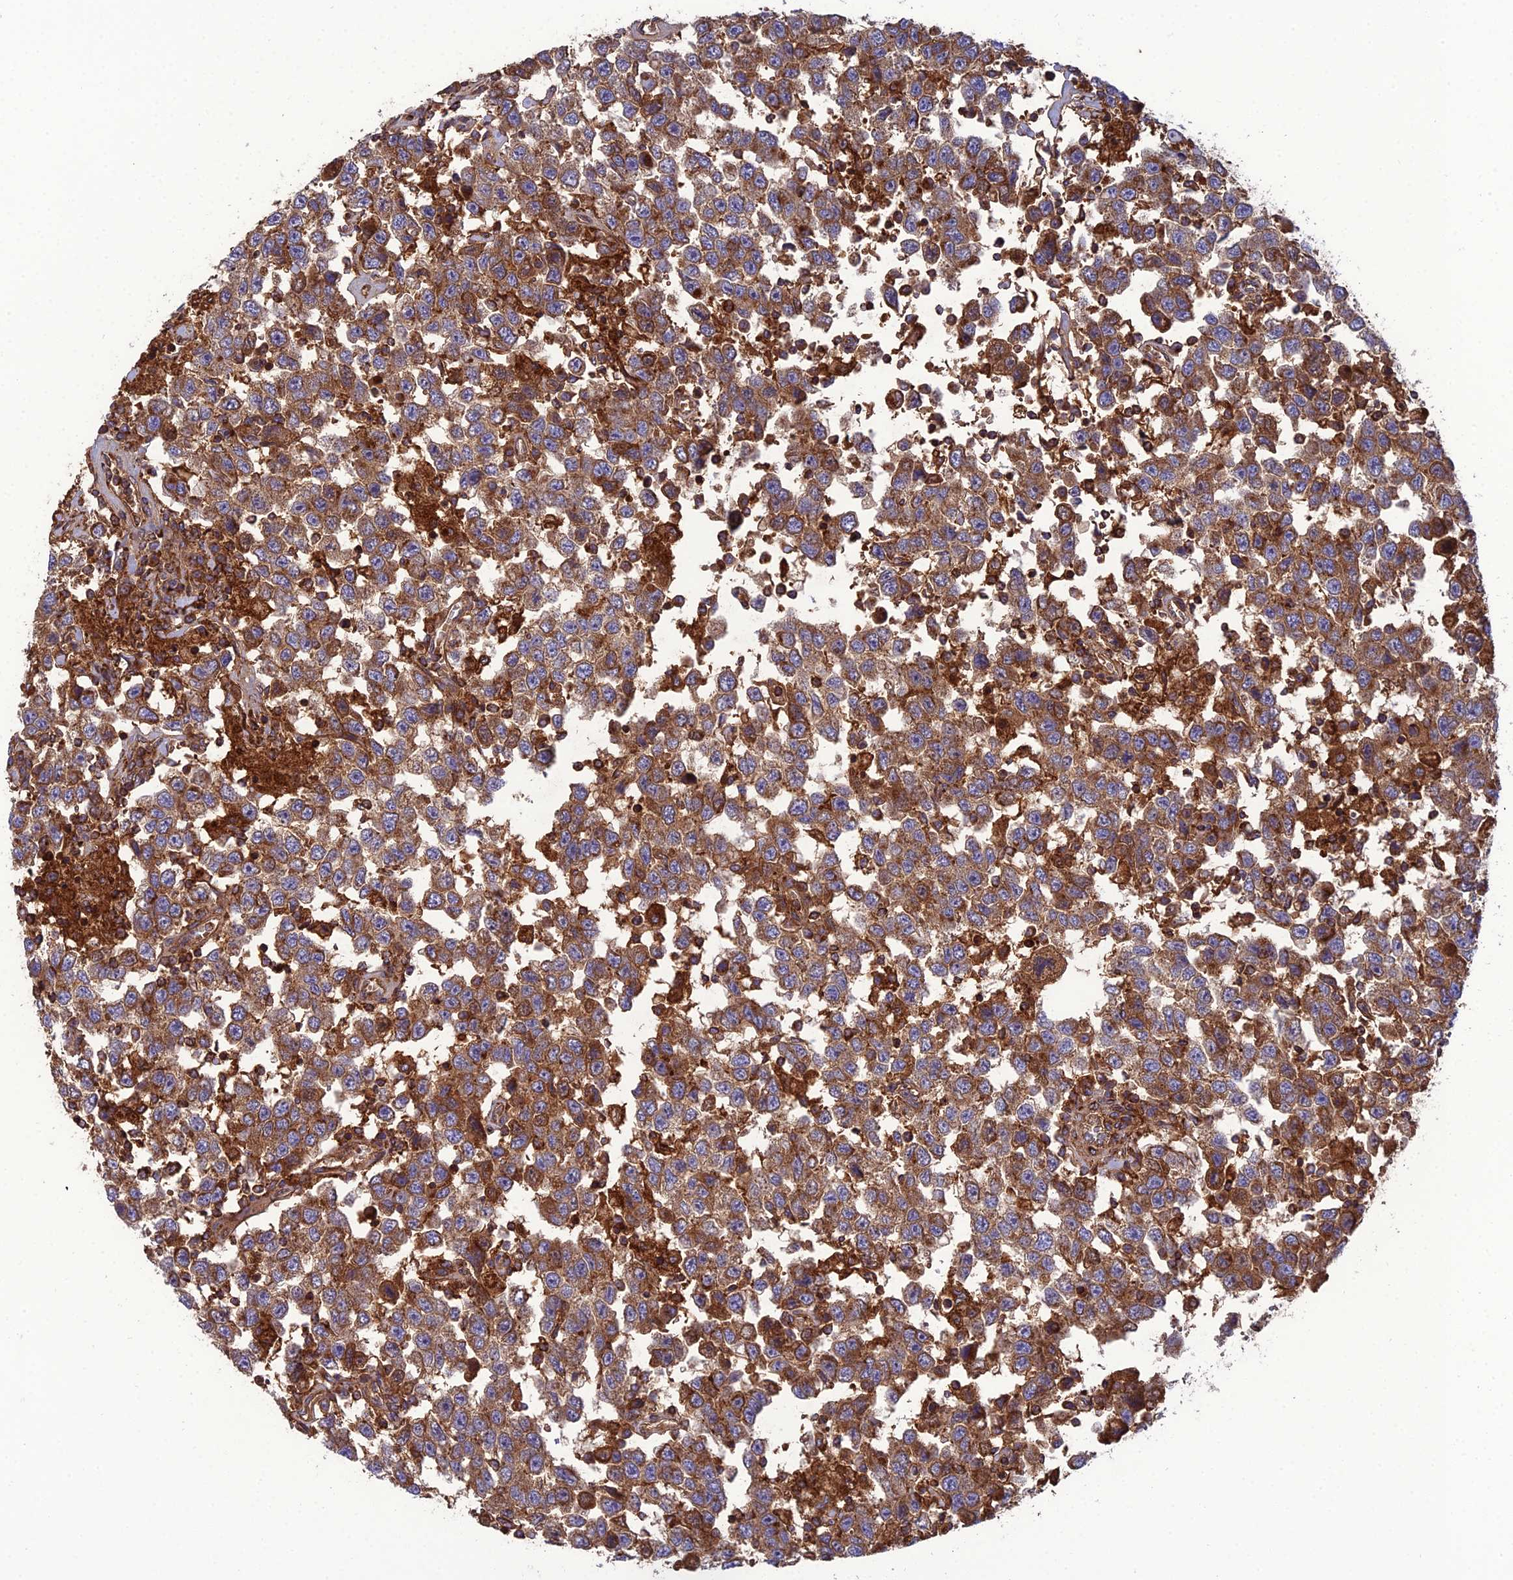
{"staining": {"intensity": "moderate", "quantity": ">75%", "location": "cytoplasmic/membranous"}, "tissue": "testis cancer", "cell_type": "Tumor cells", "image_type": "cancer", "snomed": [{"axis": "morphology", "description": "Seminoma, NOS"}, {"axis": "topography", "description": "Testis"}], "caption": "Tumor cells reveal medium levels of moderate cytoplasmic/membranous staining in approximately >75% of cells in human testis cancer (seminoma). (DAB = brown stain, brightfield microscopy at high magnification).", "gene": "LNPEP", "patient": {"sex": "male", "age": 41}}